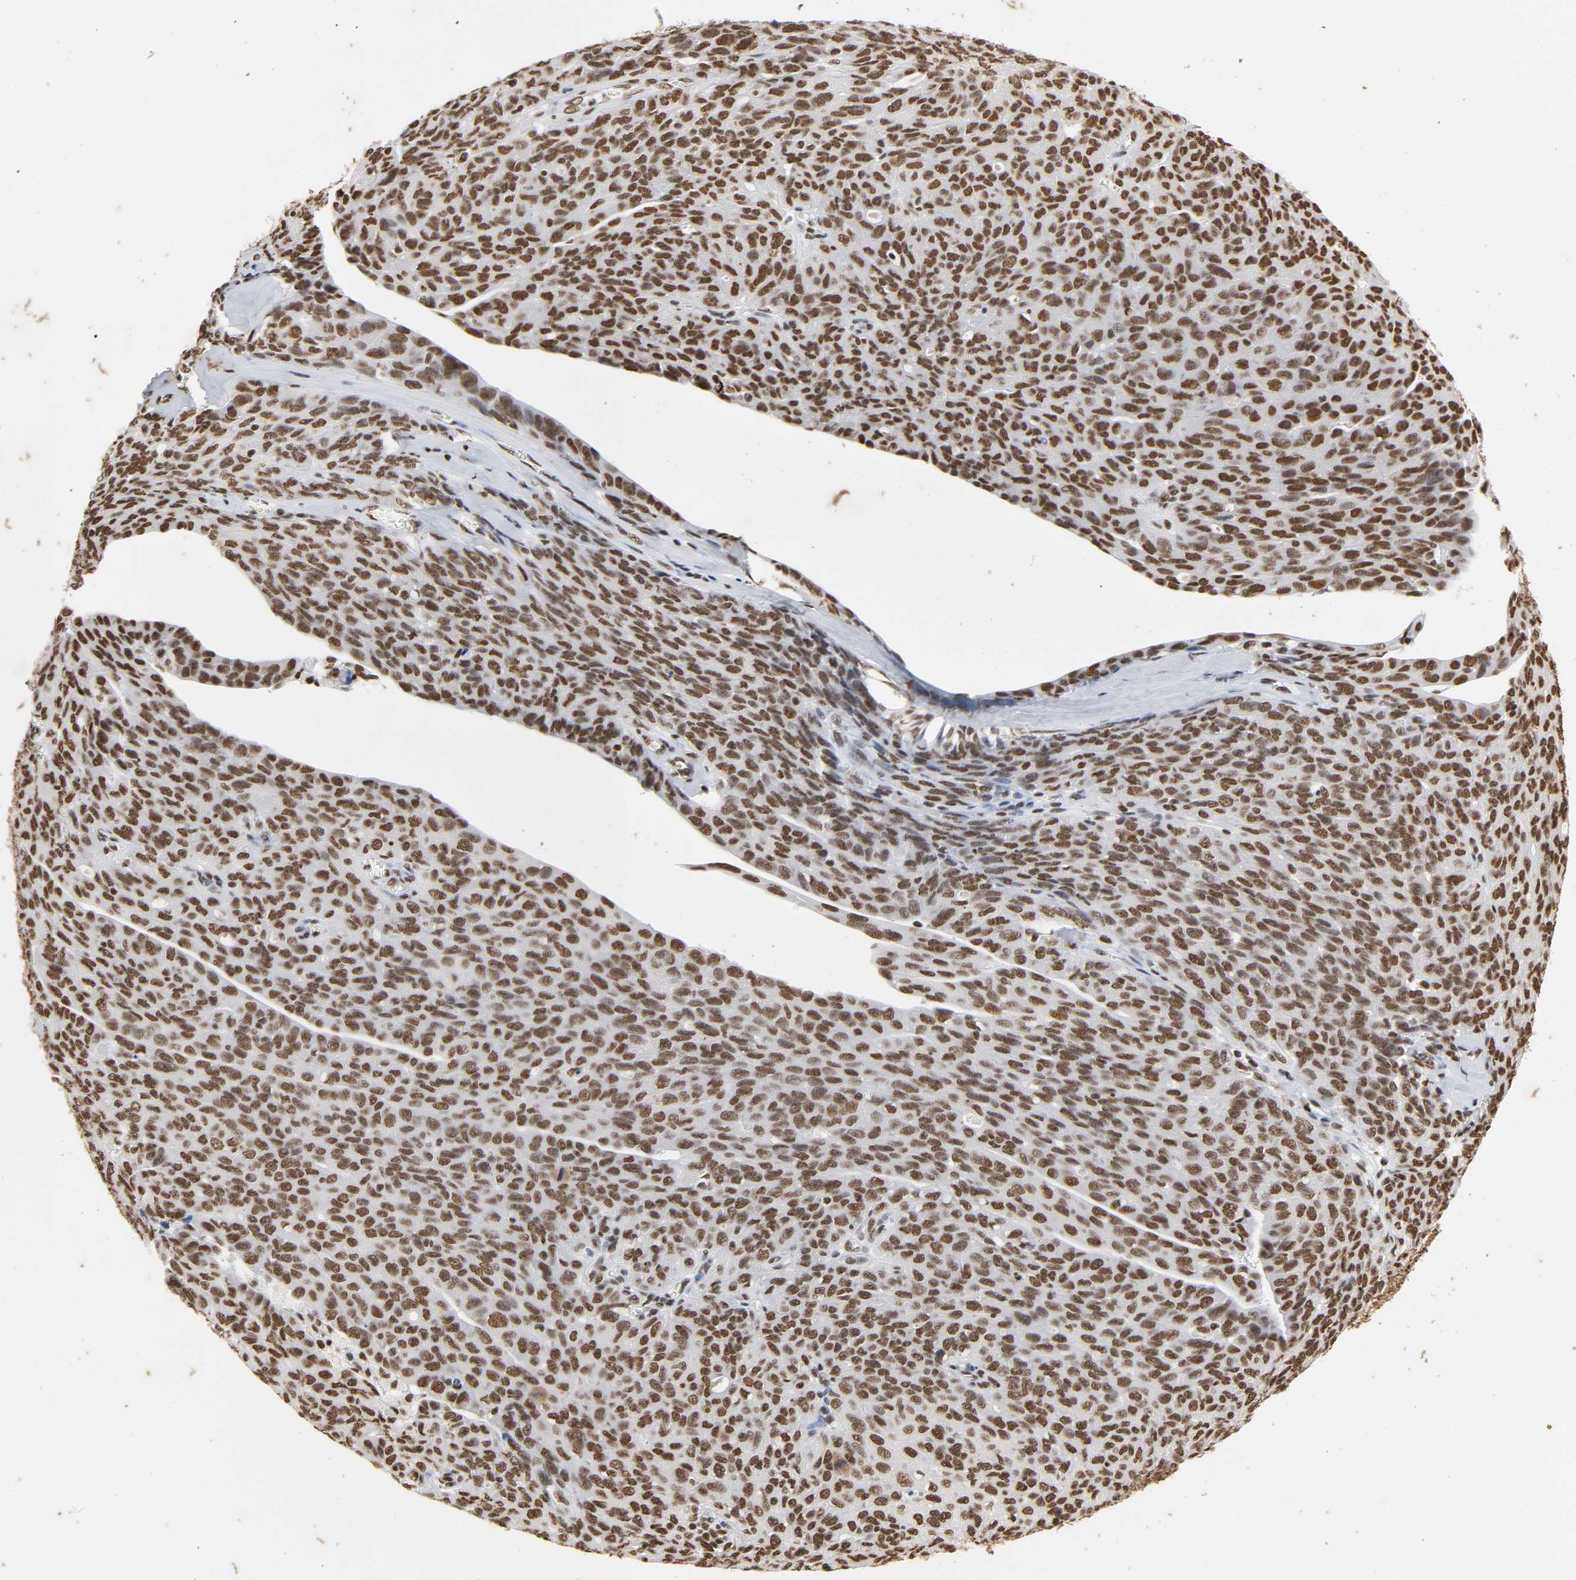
{"staining": {"intensity": "moderate", "quantity": ">75%", "location": "nuclear"}, "tissue": "ovarian cancer", "cell_type": "Tumor cells", "image_type": "cancer", "snomed": [{"axis": "morphology", "description": "Carcinoma, endometroid"}, {"axis": "topography", "description": "Ovary"}], "caption": "An immunohistochemistry (IHC) histopathology image of tumor tissue is shown. Protein staining in brown highlights moderate nuclear positivity in ovarian cancer within tumor cells. (Stains: DAB (3,3'-diaminobenzidine) in brown, nuclei in blue, Microscopy: brightfield microscopy at high magnification).", "gene": "HNRNPC", "patient": {"sex": "female", "age": 60}}